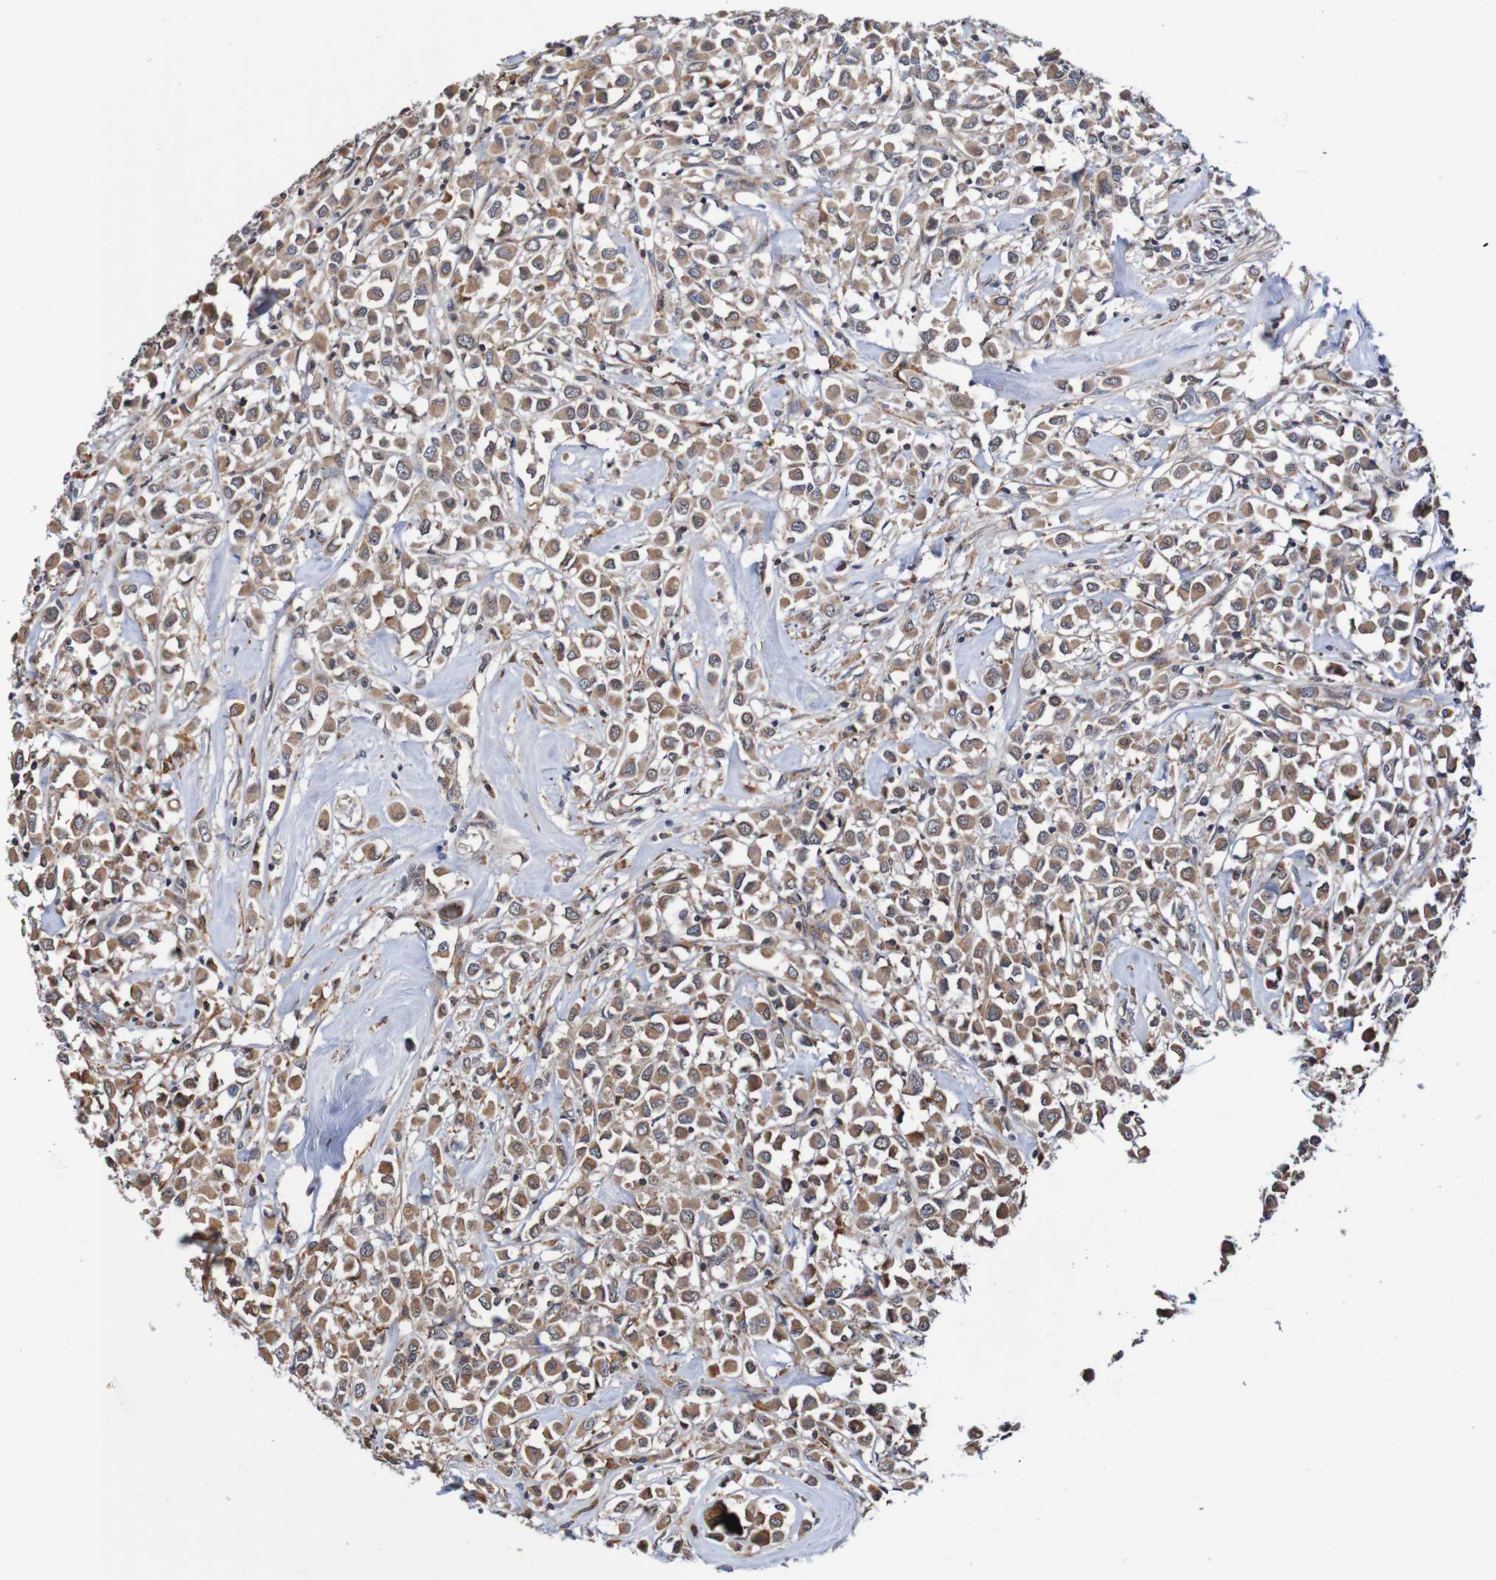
{"staining": {"intensity": "moderate", "quantity": ">75%", "location": "cytoplasmic/membranous"}, "tissue": "breast cancer", "cell_type": "Tumor cells", "image_type": "cancer", "snomed": [{"axis": "morphology", "description": "Duct carcinoma"}, {"axis": "topography", "description": "Breast"}], "caption": "There is medium levels of moderate cytoplasmic/membranous expression in tumor cells of breast cancer, as demonstrated by immunohistochemical staining (brown color).", "gene": "AXIN1", "patient": {"sex": "female", "age": 61}}